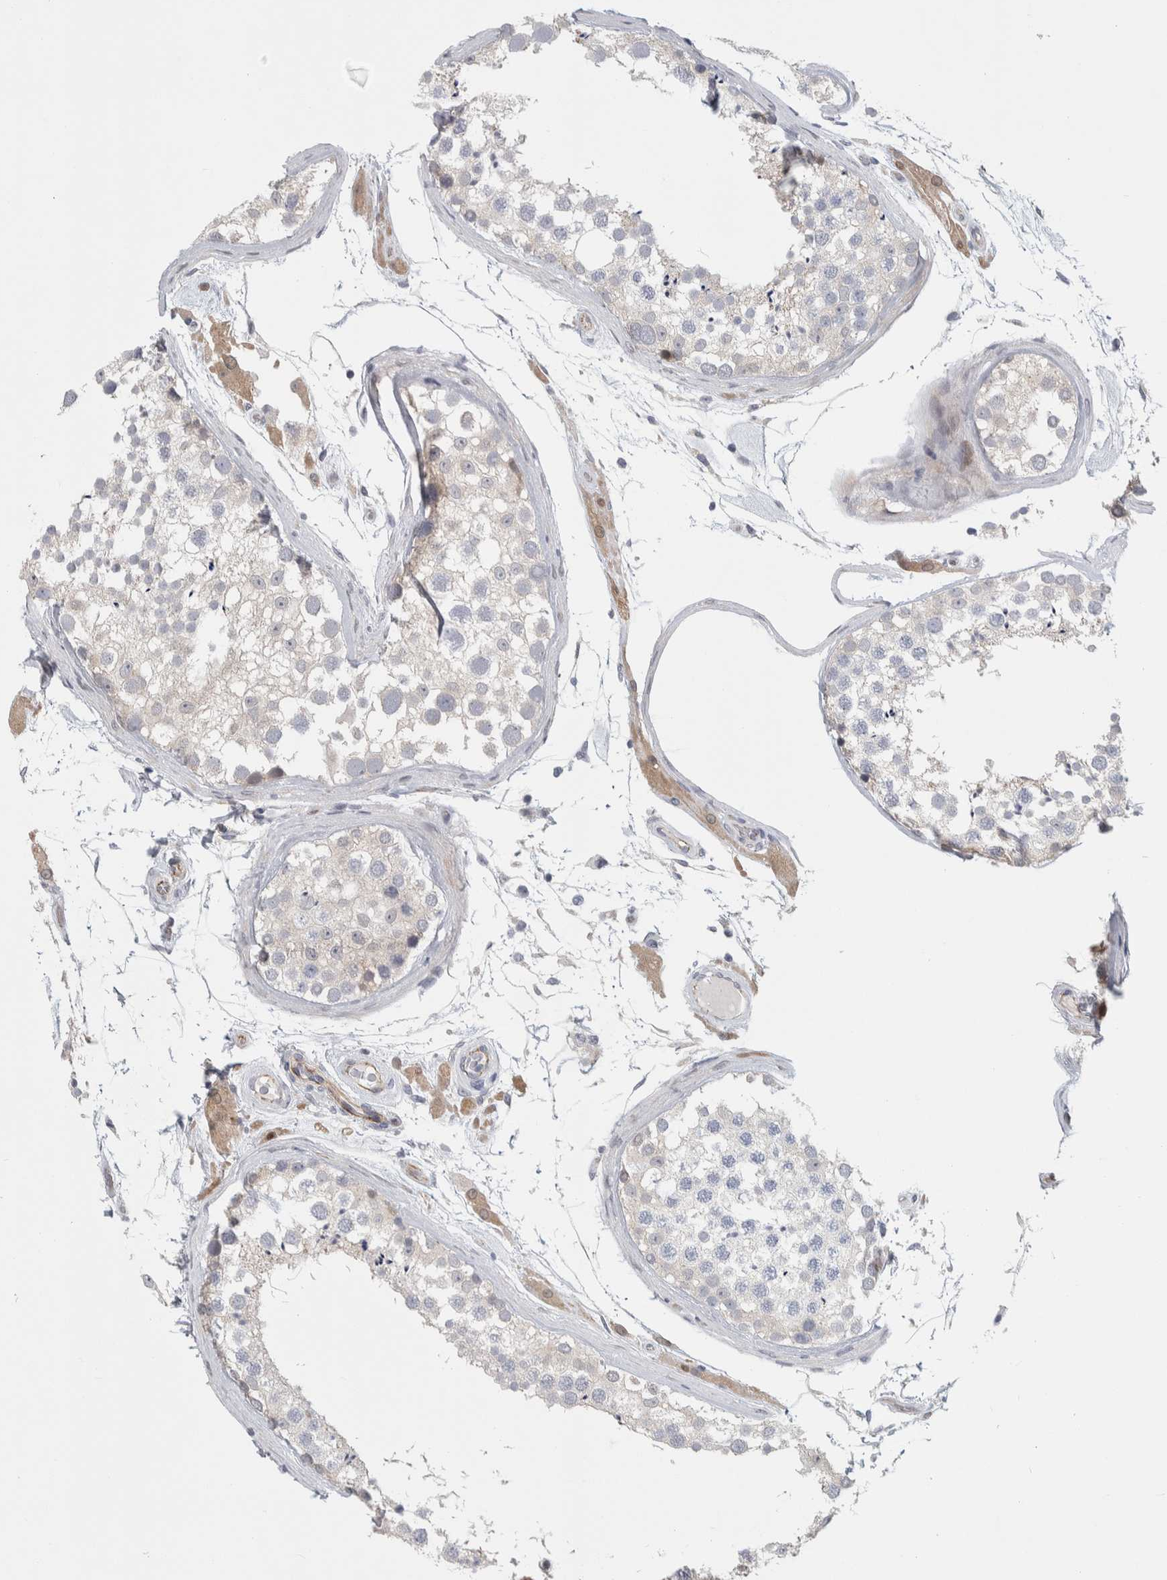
{"staining": {"intensity": "weak", "quantity": "<25%", "location": "cytoplasmic/membranous"}, "tissue": "testis", "cell_type": "Cells in seminiferous ducts", "image_type": "normal", "snomed": [{"axis": "morphology", "description": "Normal tissue, NOS"}, {"axis": "topography", "description": "Testis"}], "caption": "This is a image of immunohistochemistry (IHC) staining of unremarkable testis, which shows no expression in cells in seminiferous ducts. The staining is performed using DAB (3,3'-diaminobenzidine) brown chromogen with nuclei counter-stained in using hematoxylin.", "gene": "ZNF862", "patient": {"sex": "male", "age": 46}}